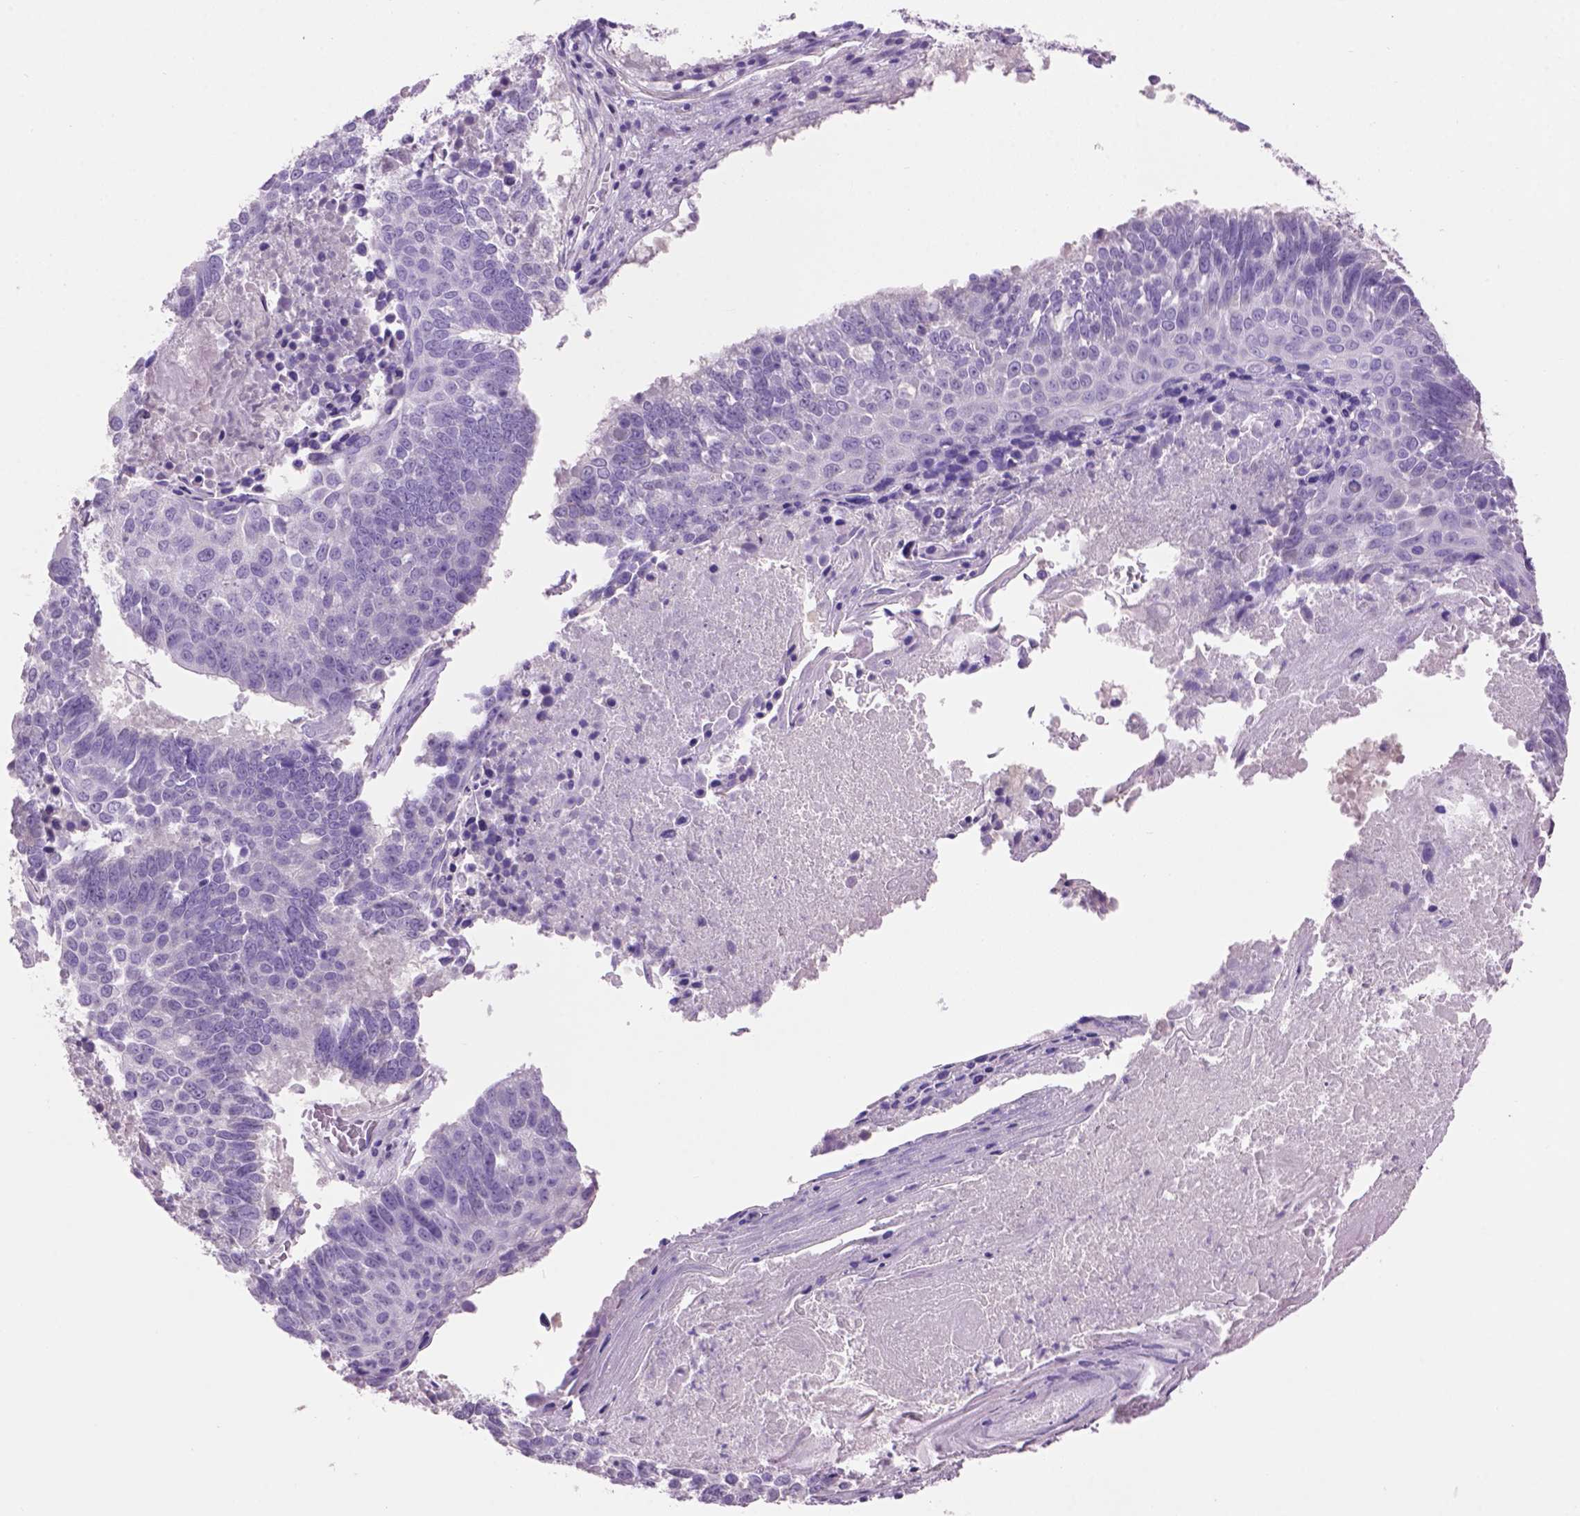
{"staining": {"intensity": "negative", "quantity": "none", "location": "none"}, "tissue": "lung cancer", "cell_type": "Tumor cells", "image_type": "cancer", "snomed": [{"axis": "morphology", "description": "Squamous cell carcinoma, NOS"}, {"axis": "topography", "description": "Lung"}], "caption": "This image is of lung cancer stained with immunohistochemistry to label a protein in brown with the nuclei are counter-stained blue. There is no staining in tumor cells.", "gene": "CRYBA4", "patient": {"sex": "male", "age": 73}}